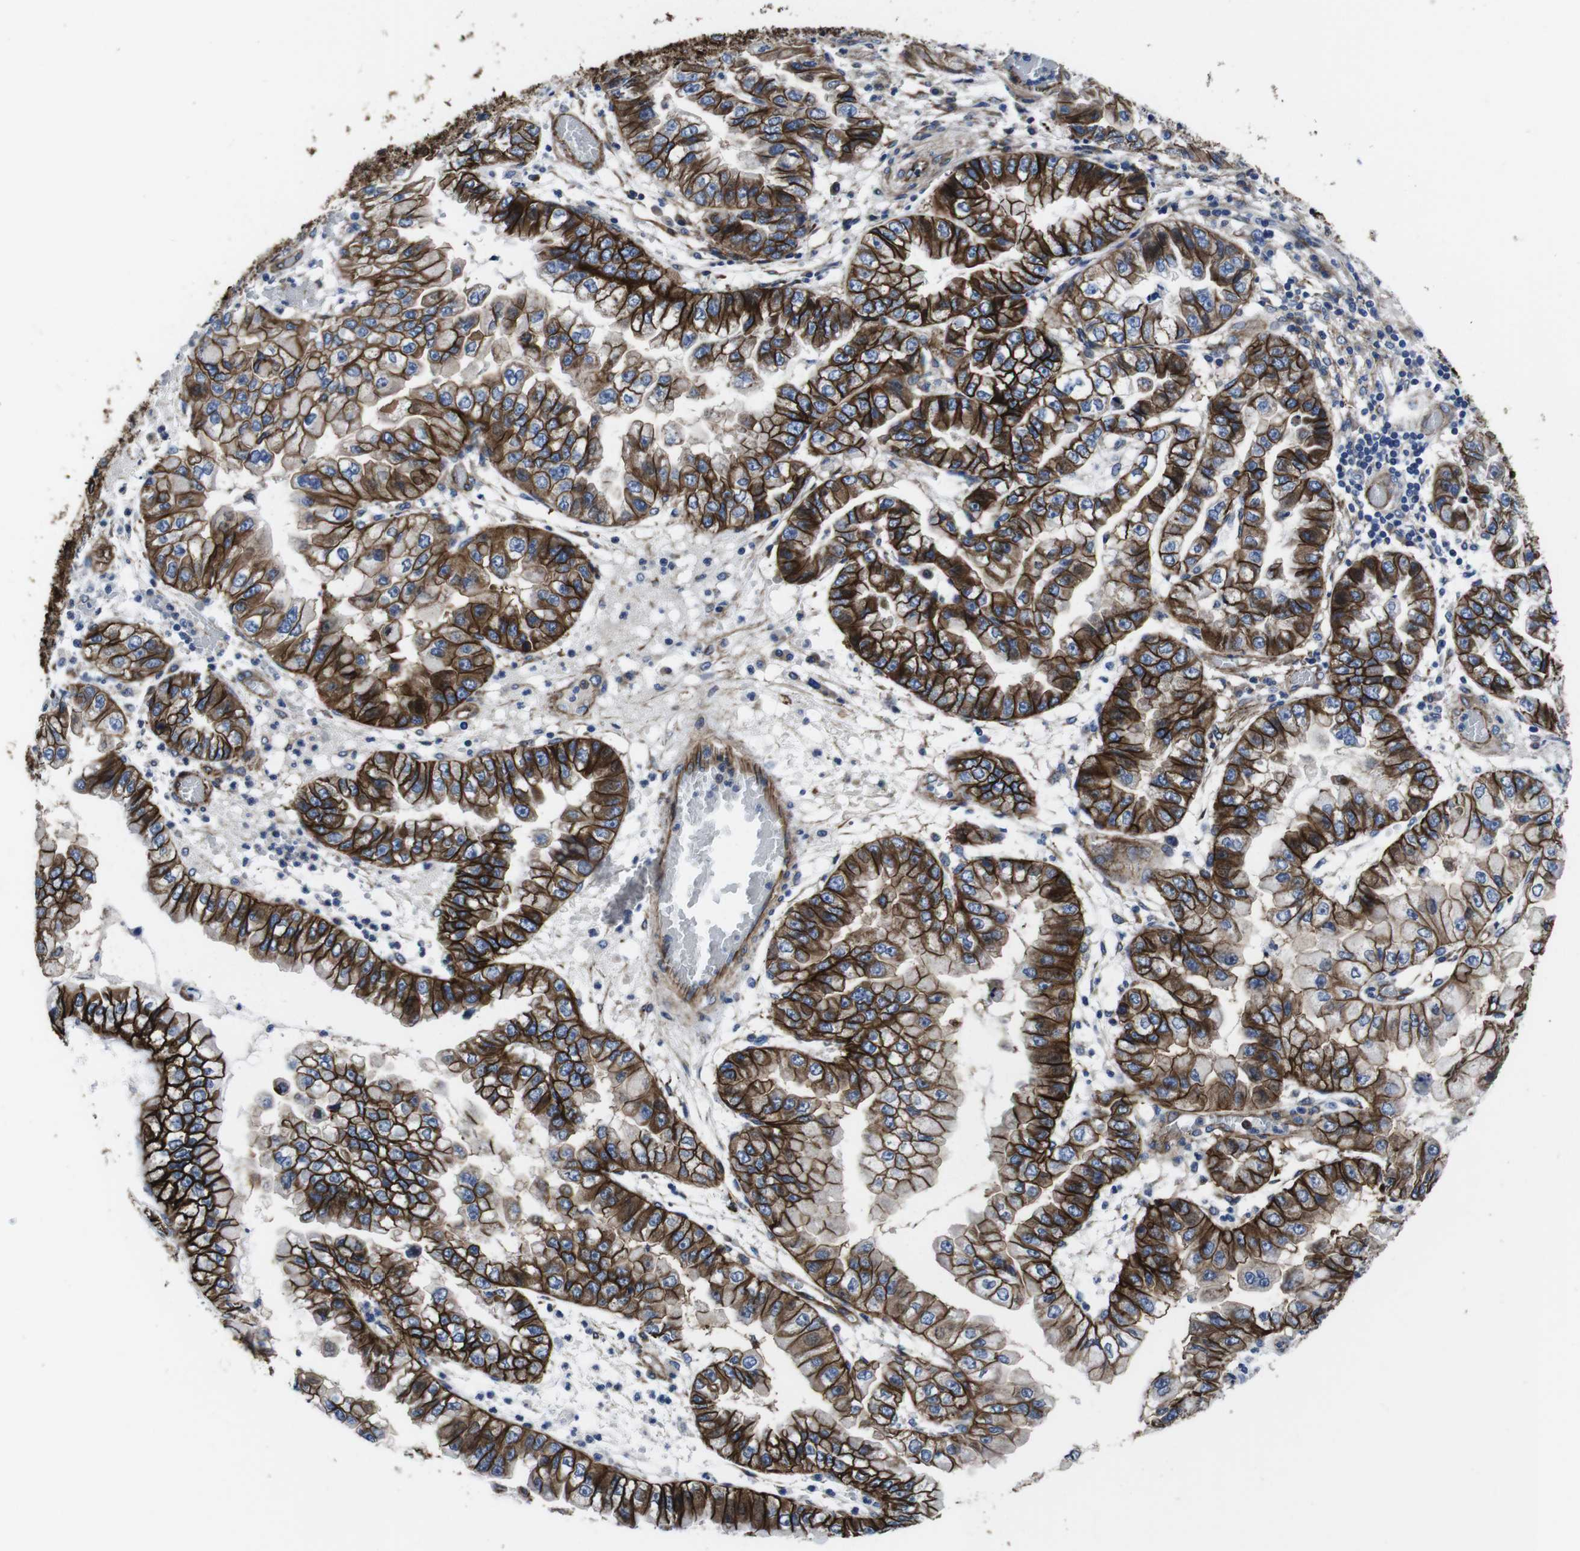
{"staining": {"intensity": "strong", "quantity": ">75%", "location": "cytoplasmic/membranous"}, "tissue": "liver cancer", "cell_type": "Tumor cells", "image_type": "cancer", "snomed": [{"axis": "morphology", "description": "Cholangiocarcinoma"}, {"axis": "topography", "description": "Liver"}], "caption": "Human liver cholangiocarcinoma stained with a brown dye exhibits strong cytoplasmic/membranous positive expression in approximately >75% of tumor cells.", "gene": "NUMB", "patient": {"sex": "female", "age": 79}}